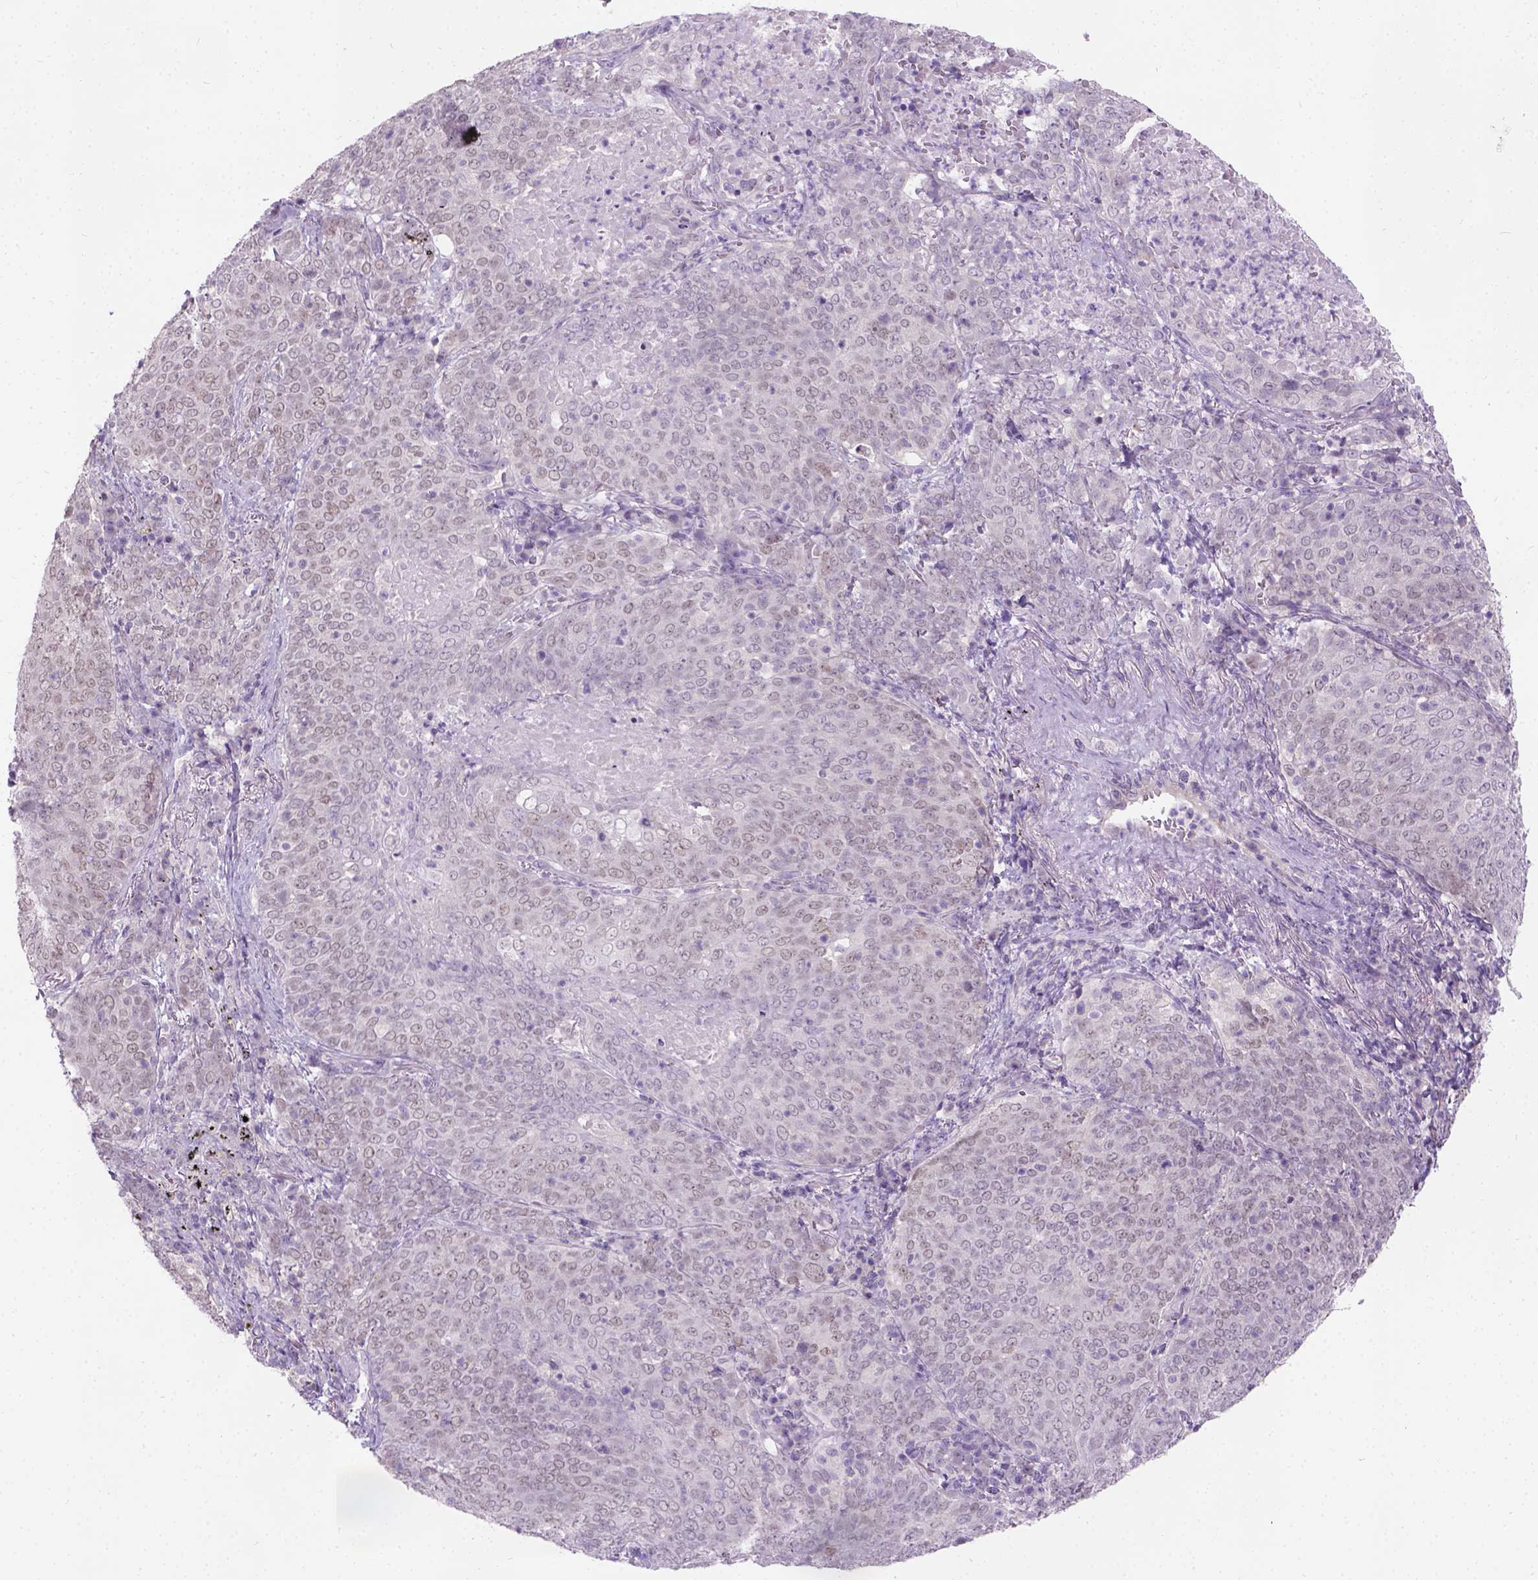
{"staining": {"intensity": "negative", "quantity": "none", "location": "none"}, "tissue": "lung cancer", "cell_type": "Tumor cells", "image_type": "cancer", "snomed": [{"axis": "morphology", "description": "Squamous cell carcinoma, NOS"}, {"axis": "topography", "description": "Lung"}], "caption": "Protein analysis of lung squamous cell carcinoma reveals no significant expression in tumor cells. (Stains: DAB immunohistochemistry (IHC) with hematoxylin counter stain, Microscopy: brightfield microscopy at high magnification).", "gene": "C20orf144", "patient": {"sex": "male", "age": 82}}